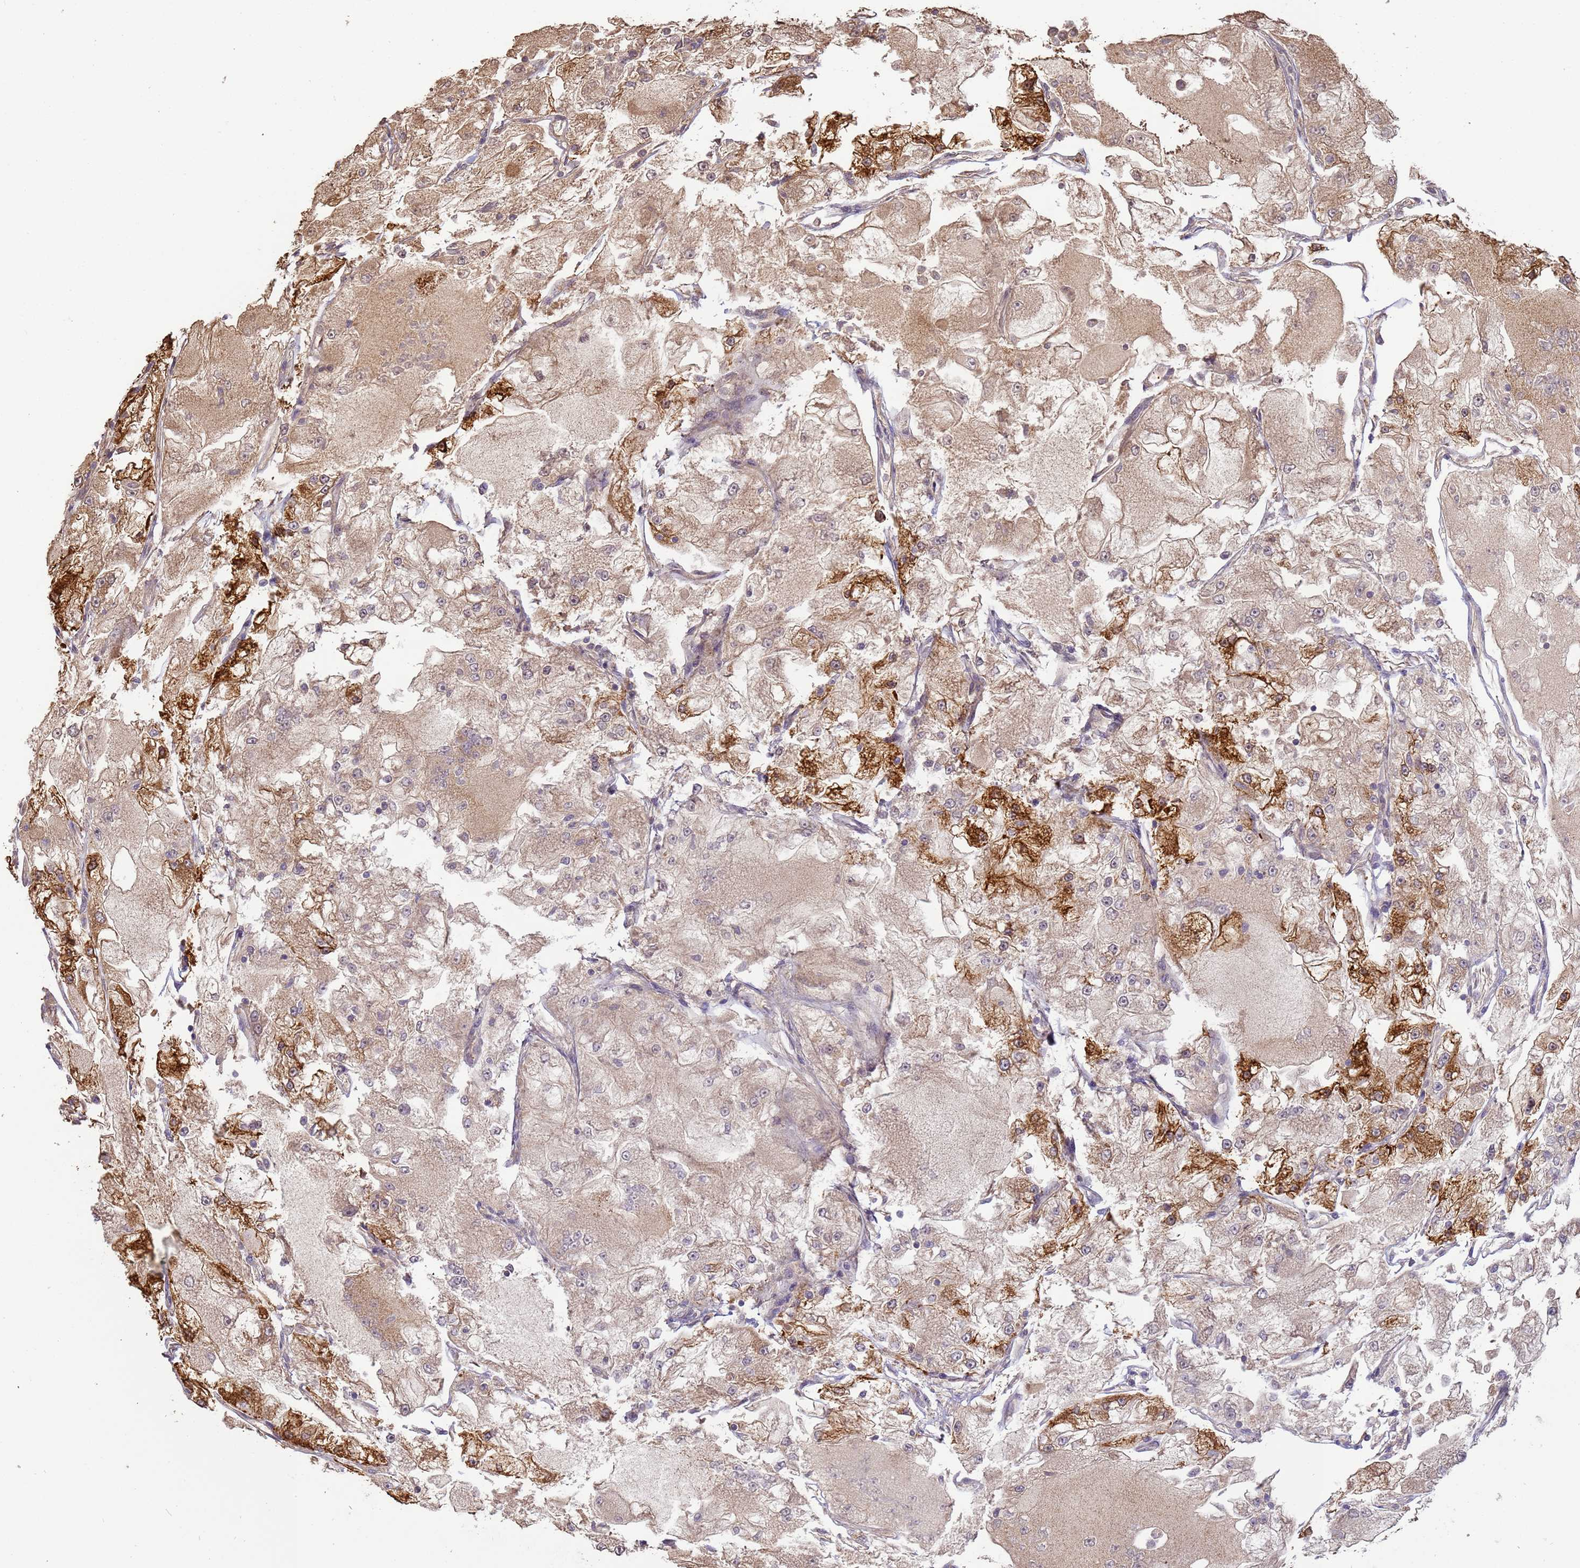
{"staining": {"intensity": "strong", "quantity": "25%-75%", "location": "cytoplasmic/membranous"}, "tissue": "renal cancer", "cell_type": "Tumor cells", "image_type": "cancer", "snomed": [{"axis": "morphology", "description": "Adenocarcinoma, NOS"}, {"axis": "topography", "description": "Kidney"}], "caption": "A brown stain labels strong cytoplasmic/membranous expression of a protein in human renal cancer tumor cells.", "gene": "M6PR", "patient": {"sex": "female", "age": 72}}